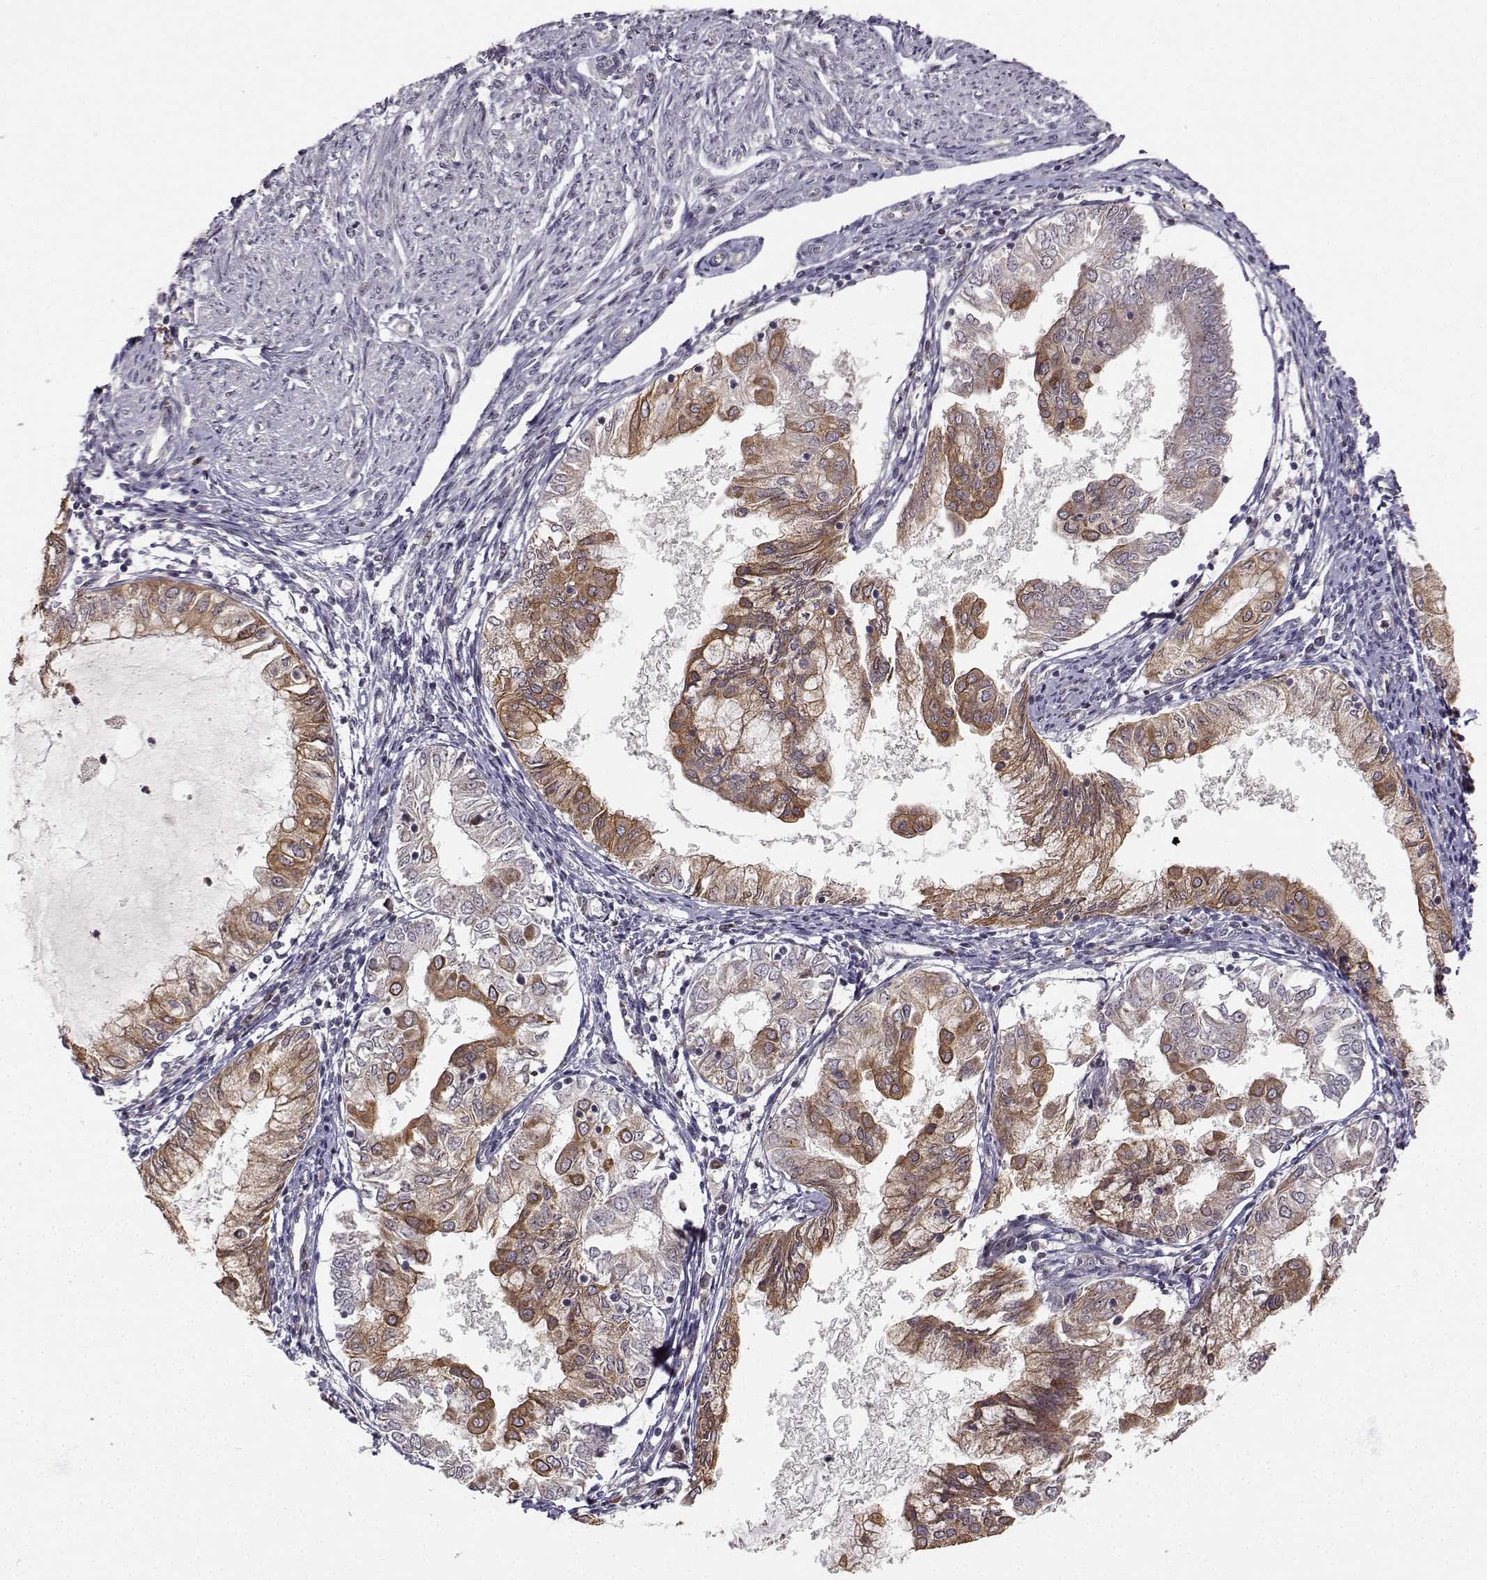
{"staining": {"intensity": "moderate", "quantity": "25%-75%", "location": "cytoplasmic/membranous"}, "tissue": "endometrial cancer", "cell_type": "Tumor cells", "image_type": "cancer", "snomed": [{"axis": "morphology", "description": "Adenocarcinoma, NOS"}, {"axis": "topography", "description": "Endometrium"}], "caption": "Moderate cytoplasmic/membranous protein staining is identified in about 25%-75% of tumor cells in endometrial cancer.", "gene": "APC", "patient": {"sex": "female", "age": 68}}